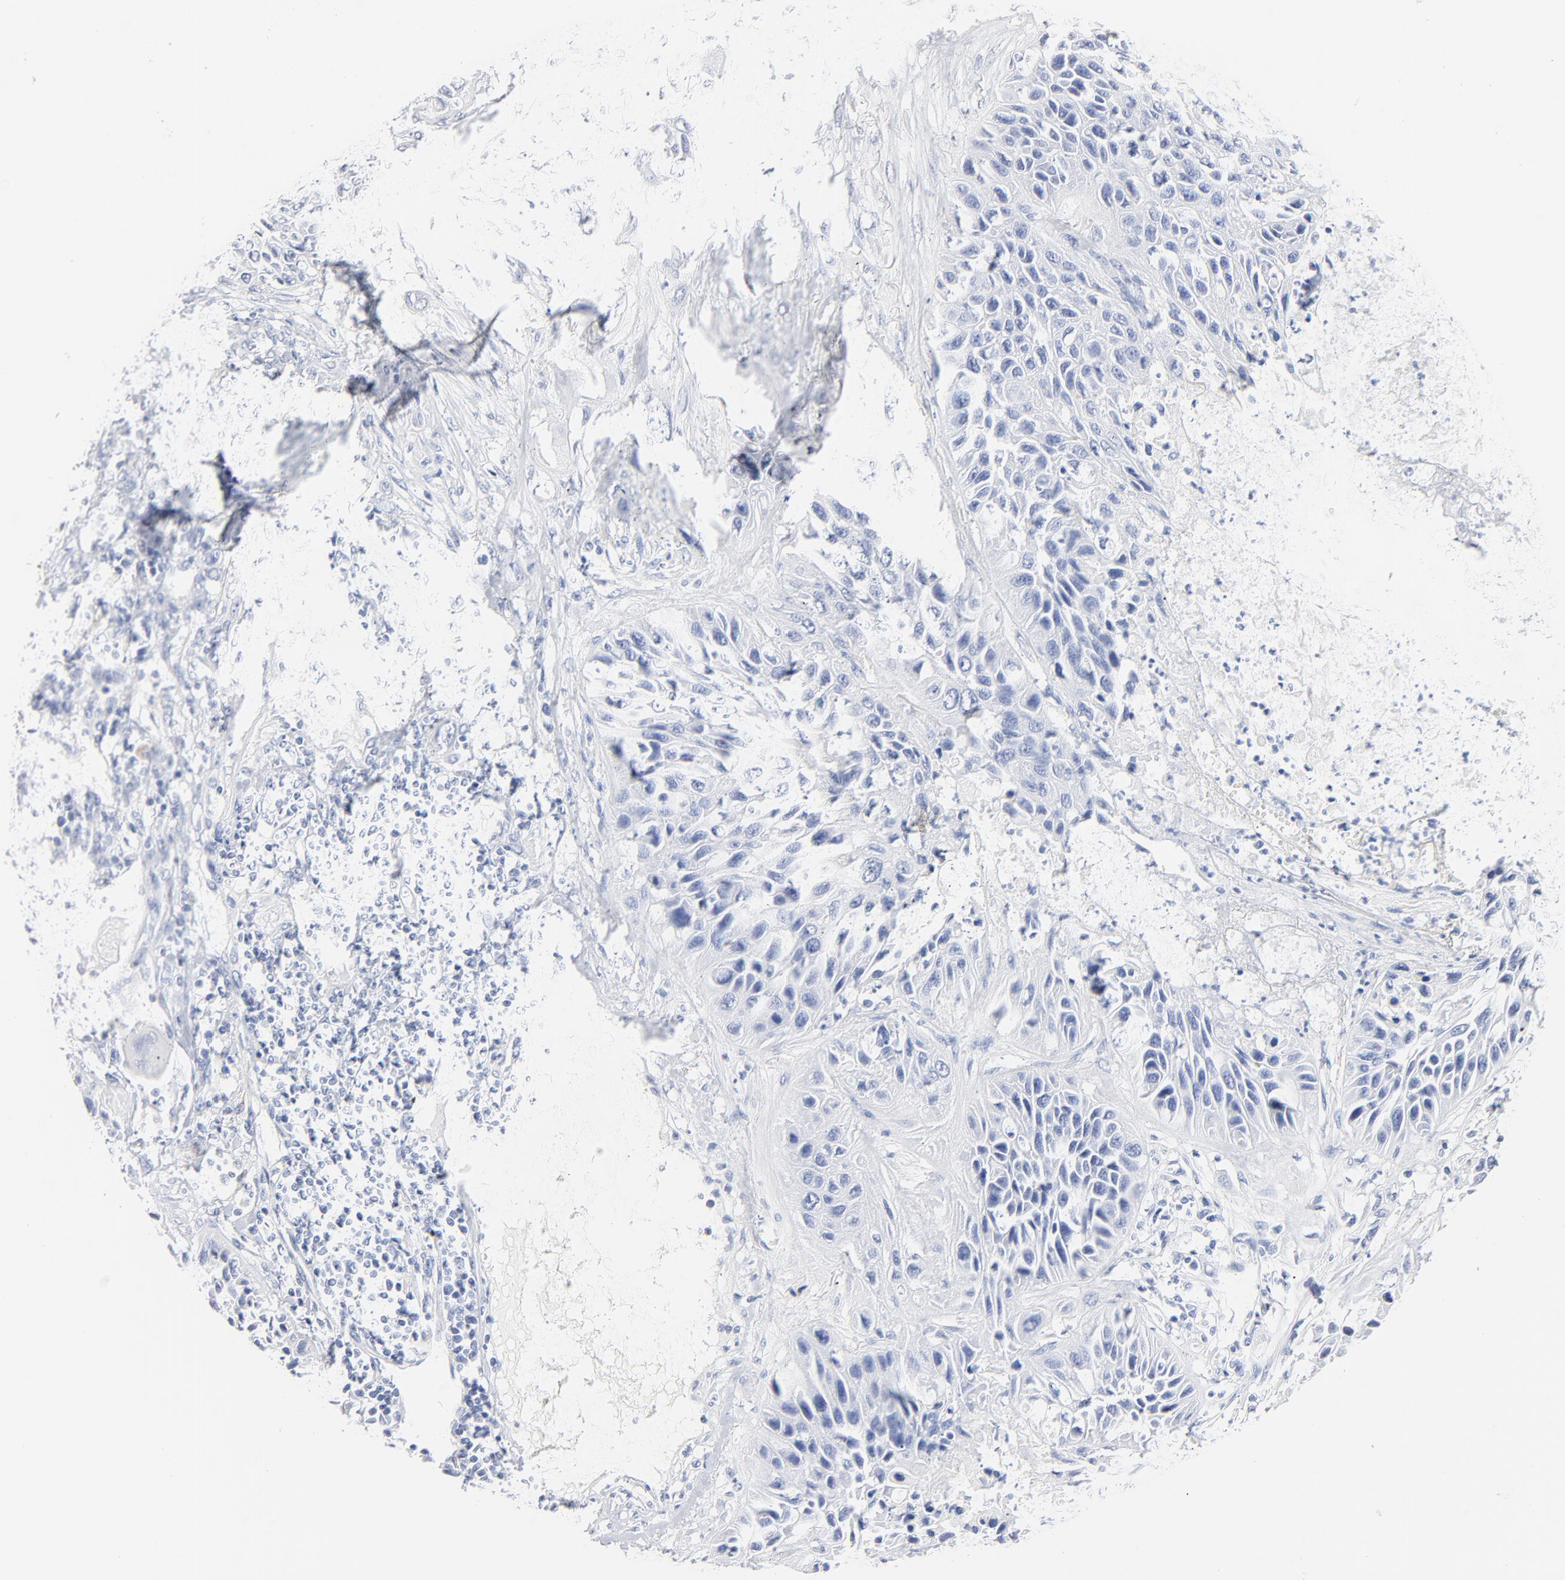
{"staining": {"intensity": "negative", "quantity": "none", "location": "none"}, "tissue": "lung cancer", "cell_type": "Tumor cells", "image_type": "cancer", "snomed": [{"axis": "morphology", "description": "Squamous cell carcinoma, NOS"}, {"axis": "topography", "description": "Lung"}], "caption": "Immunohistochemical staining of human lung squamous cell carcinoma shows no significant positivity in tumor cells.", "gene": "AGTR1", "patient": {"sex": "female", "age": 76}}